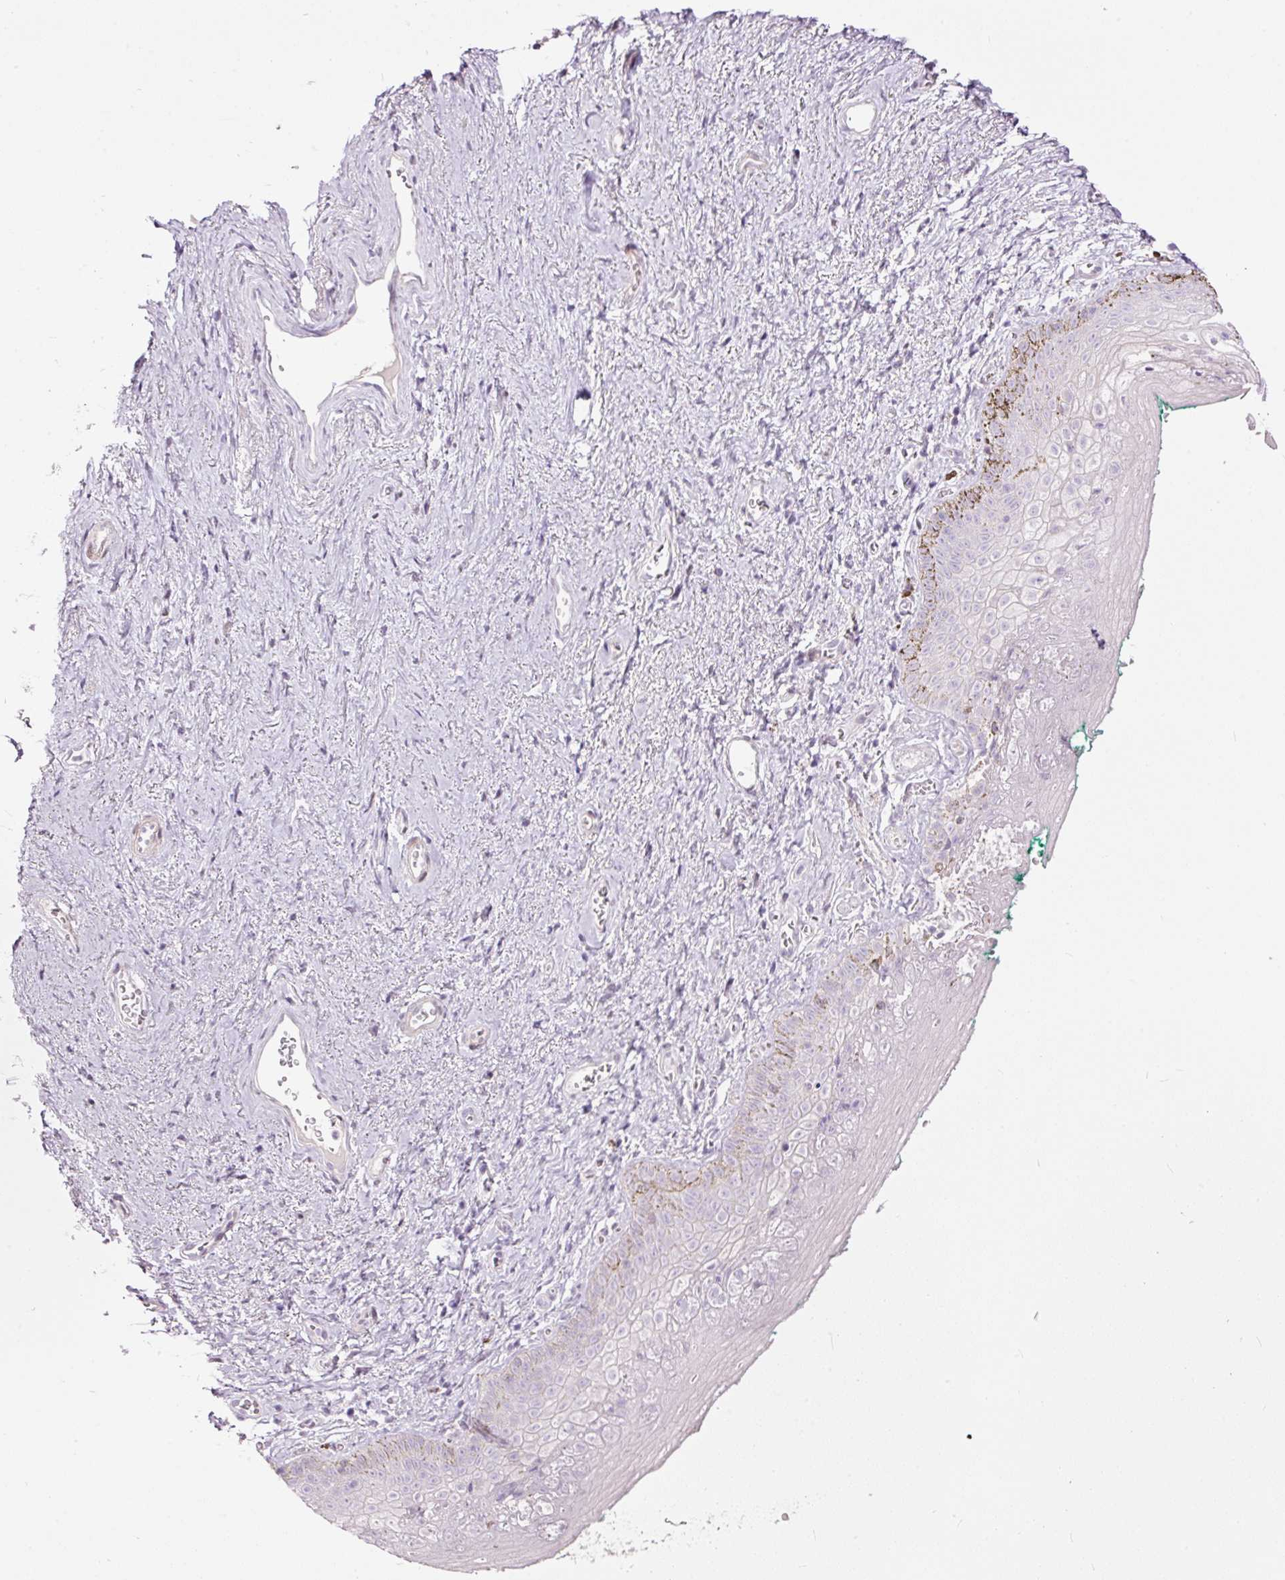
{"staining": {"intensity": "negative", "quantity": "none", "location": "none"}, "tissue": "vagina", "cell_type": "Squamous epithelial cells", "image_type": "normal", "snomed": [{"axis": "morphology", "description": "Normal tissue, NOS"}, {"axis": "topography", "description": "Vulva"}, {"axis": "topography", "description": "Vagina"}, {"axis": "topography", "description": "Peripheral nerve tissue"}], "caption": "Vagina stained for a protein using IHC exhibits no staining squamous epithelial cells.", "gene": "FCRL4", "patient": {"sex": "female", "age": 66}}